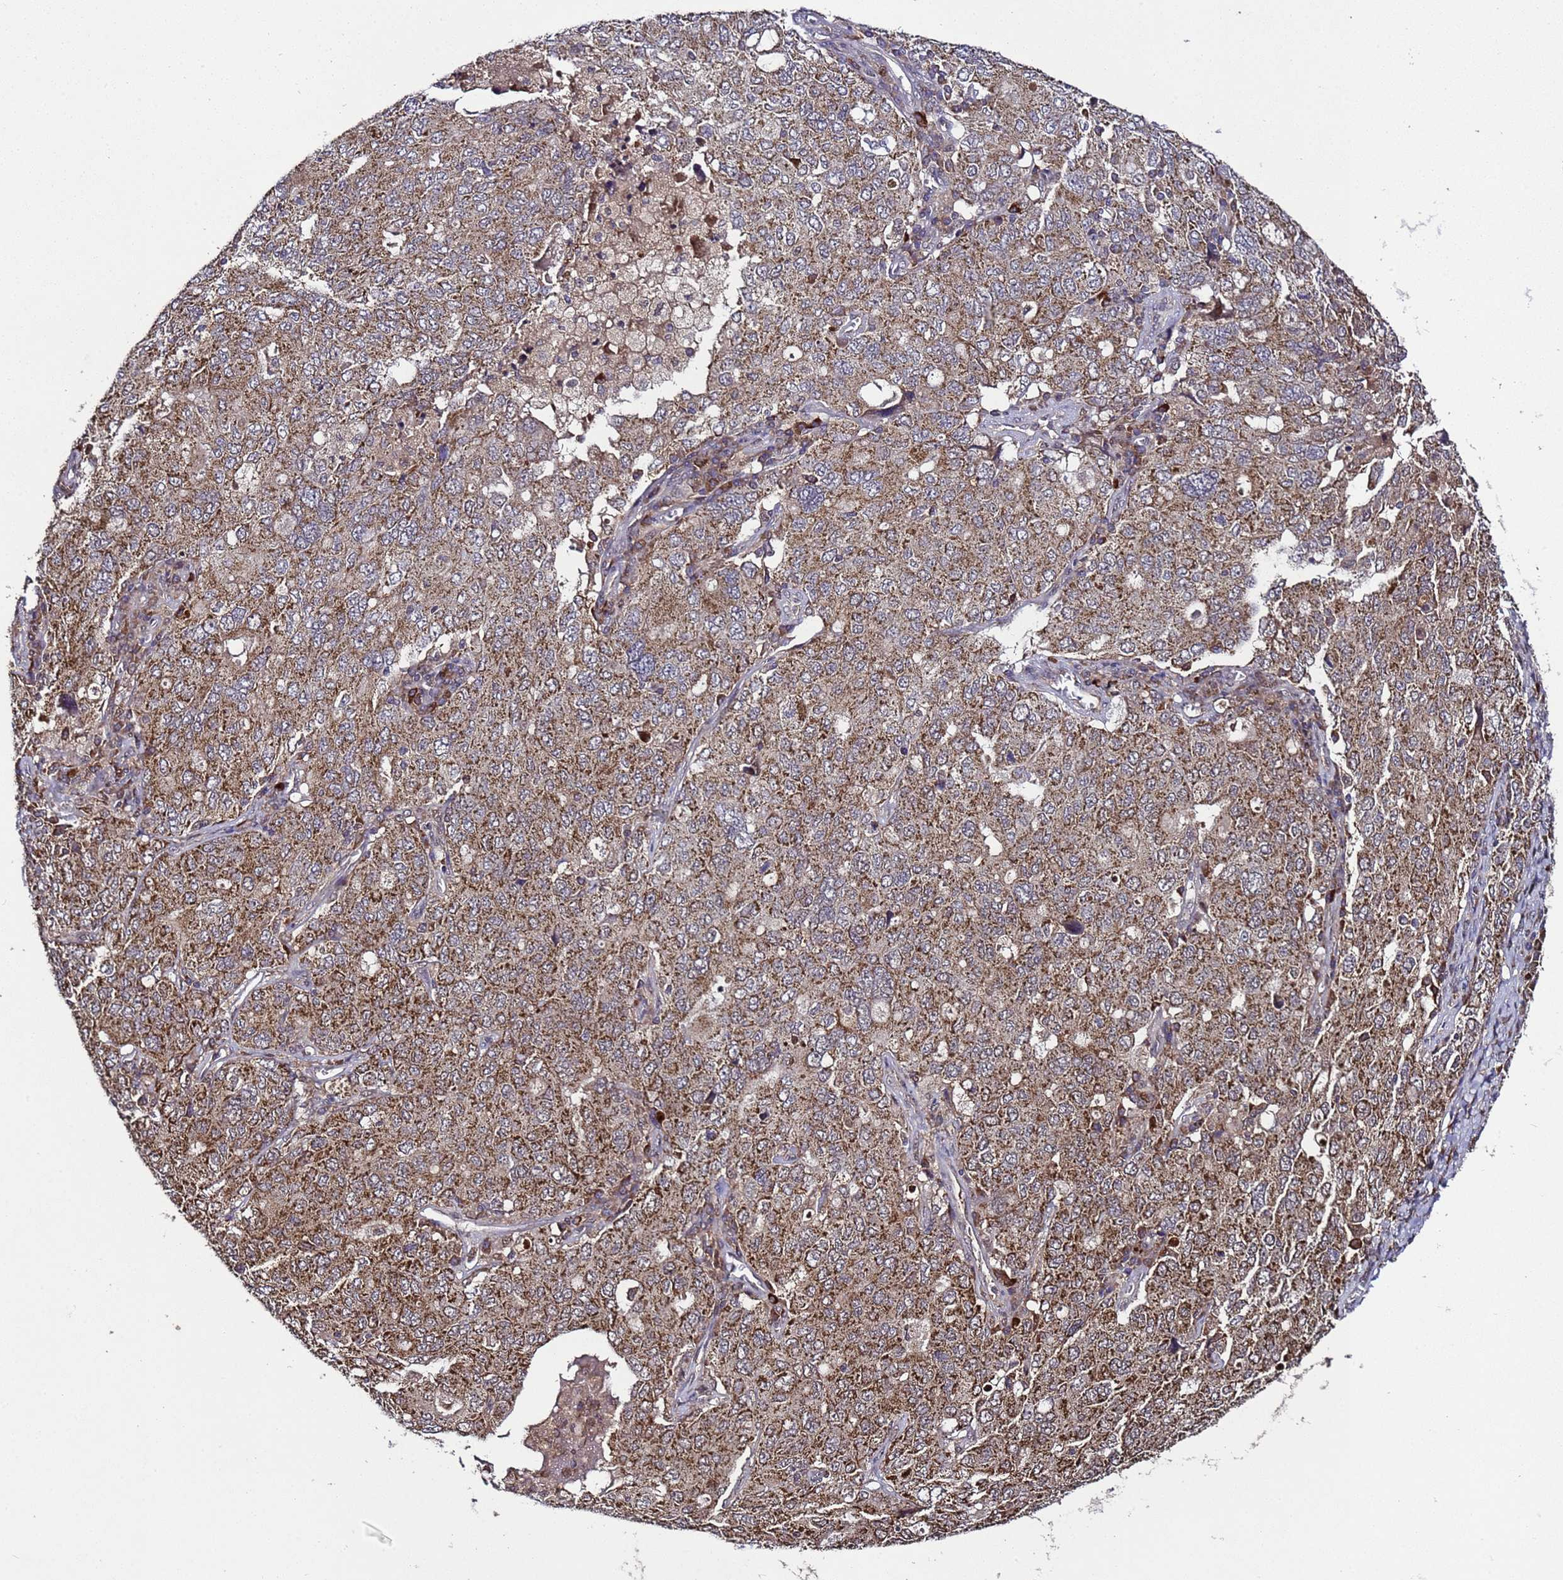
{"staining": {"intensity": "moderate", "quantity": ">75%", "location": "cytoplasmic/membranous"}, "tissue": "ovarian cancer", "cell_type": "Tumor cells", "image_type": "cancer", "snomed": [{"axis": "morphology", "description": "Carcinoma, endometroid"}, {"axis": "topography", "description": "Ovary"}], "caption": "Protein expression analysis of human ovarian endometroid carcinoma reveals moderate cytoplasmic/membranous positivity in approximately >75% of tumor cells.", "gene": "HSPBAP1", "patient": {"sex": "female", "age": 62}}